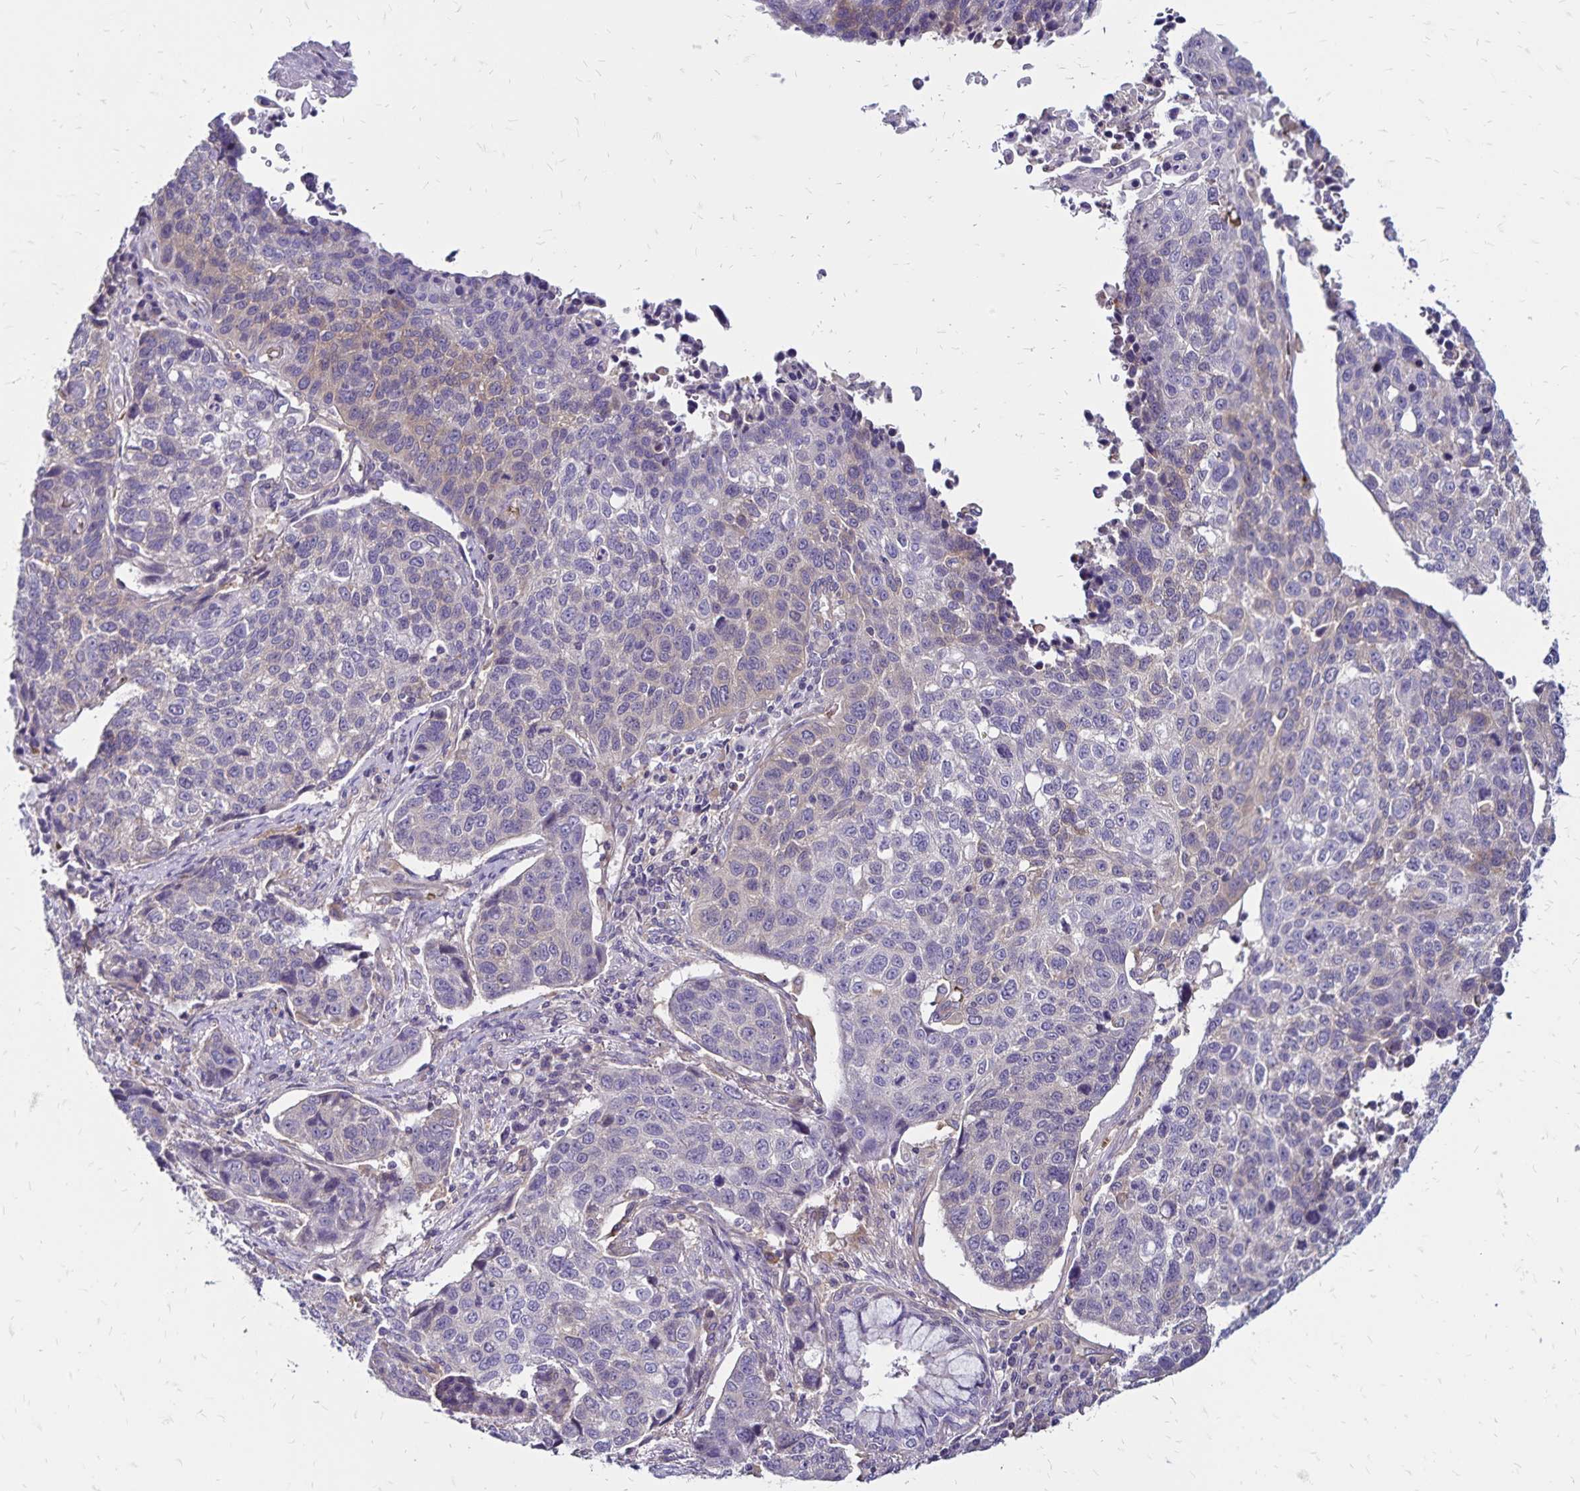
{"staining": {"intensity": "negative", "quantity": "none", "location": "none"}, "tissue": "lung cancer", "cell_type": "Tumor cells", "image_type": "cancer", "snomed": [{"axis": "morphology", "description": "Squamous cell carcinoma, NOS"}, {"axis": "topography", "description": "Lymph node"}, {"axis": "topography", "description": "Lung"}], "caption": "Immunohistochemistry of human lung cancer demonstrates no positivity in tumor cells. (DAB (3,3'-diaminobenzidine) immunohistochemistry (IHC), high magnification).", "gene": "FSD1", "patient": {"sex": "male", "age": 61}}